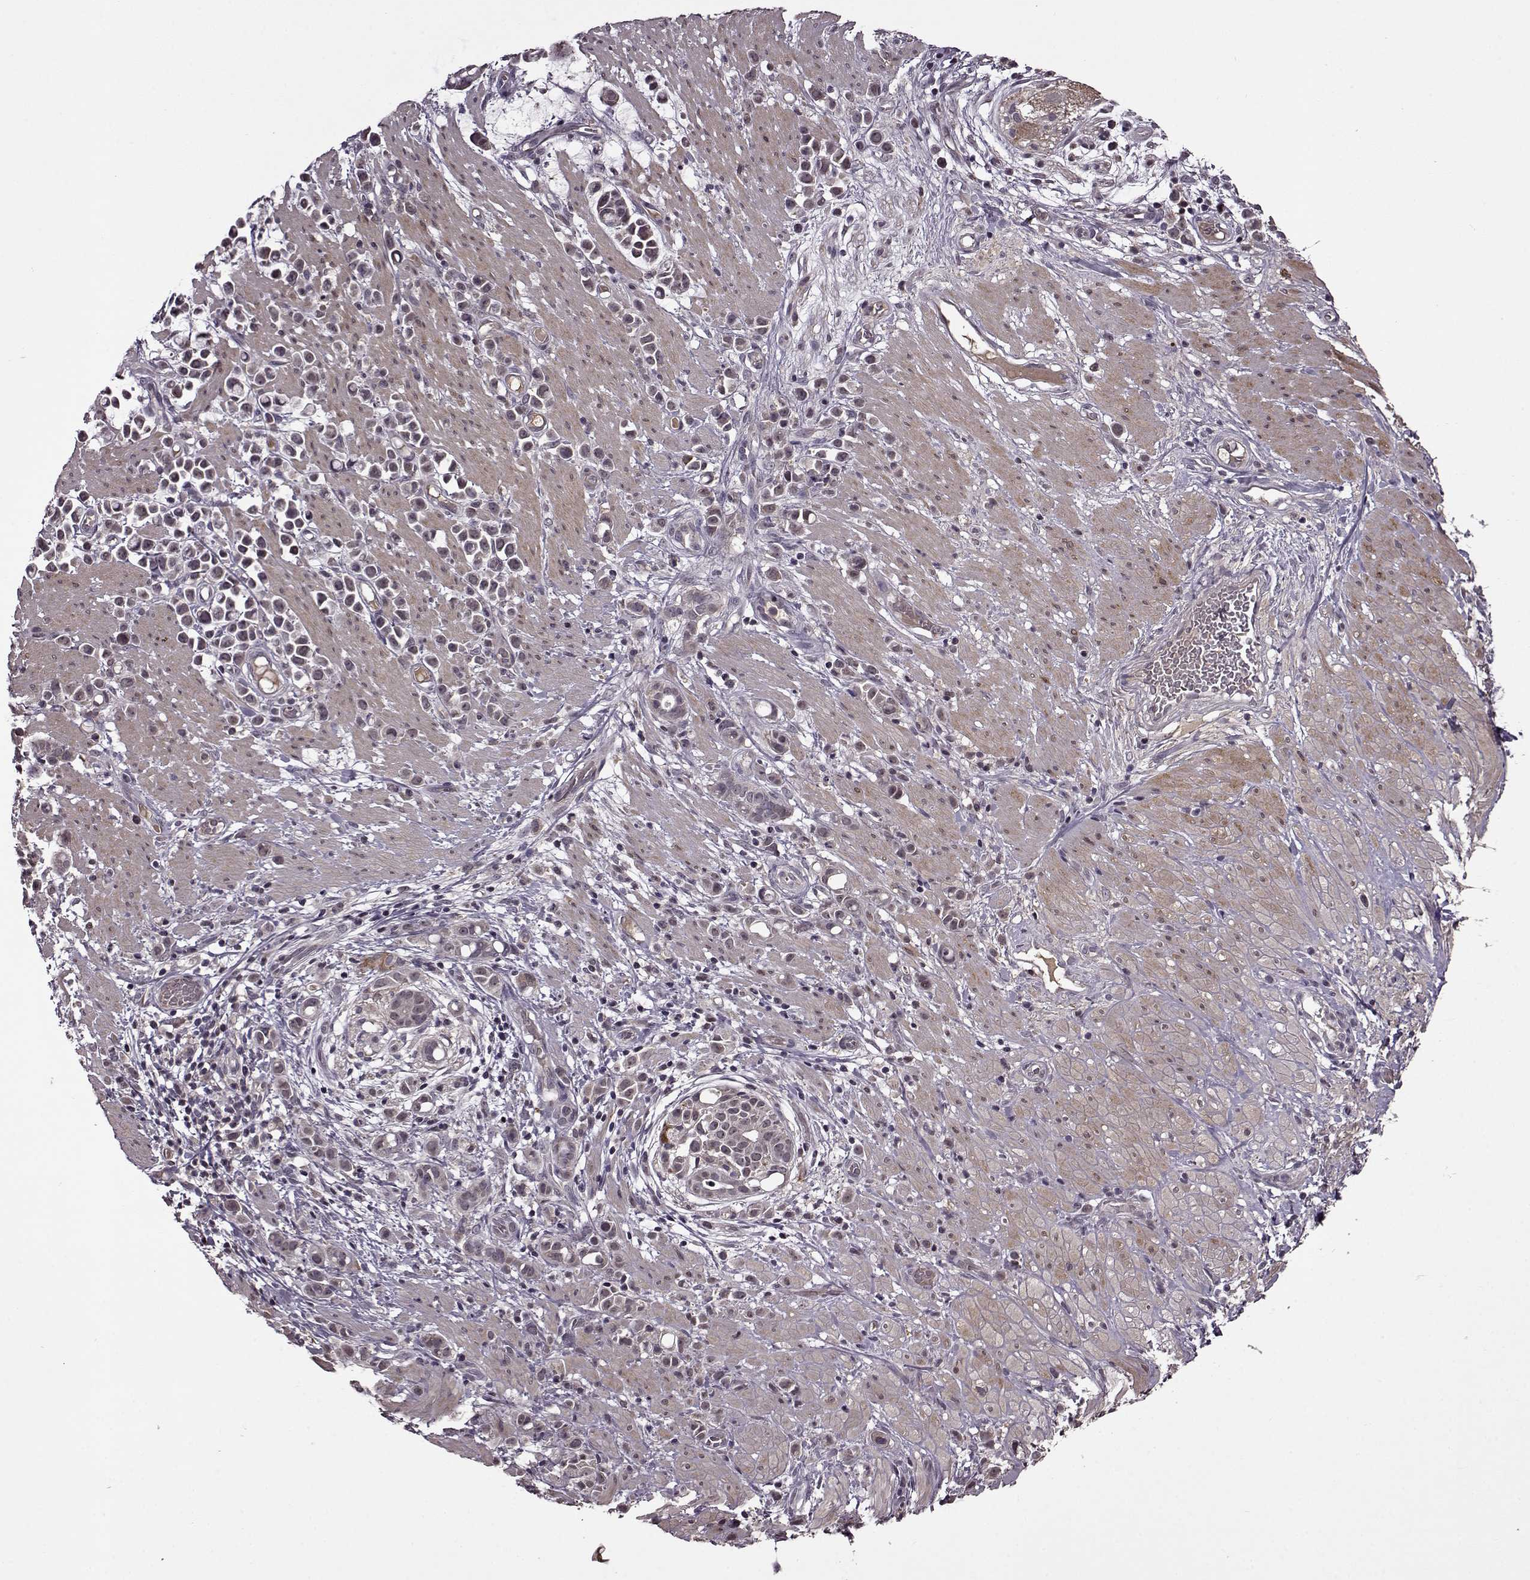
{"staining": {"intensity": "weak", "quantity": "<25%", "location": "cytoplasmic/membranous"}, "tissue": "stomach cancer", "cell_type": "Tumor cells", "image_type": "cancer", "snomed": [{"axis": "morphology", "description": "Adenocarcinoma, NOS"}, {"axis": "topography", "description": "Stomach"}], "caption": "An immunohistochemistry histopathology image of adenocarcinoma (stomach) is shown. There is no staining in tumor cells of adenocarcinoma (stomach).", "gene": "MAIP1", "patient": {"sex": "male", "age": 82}}